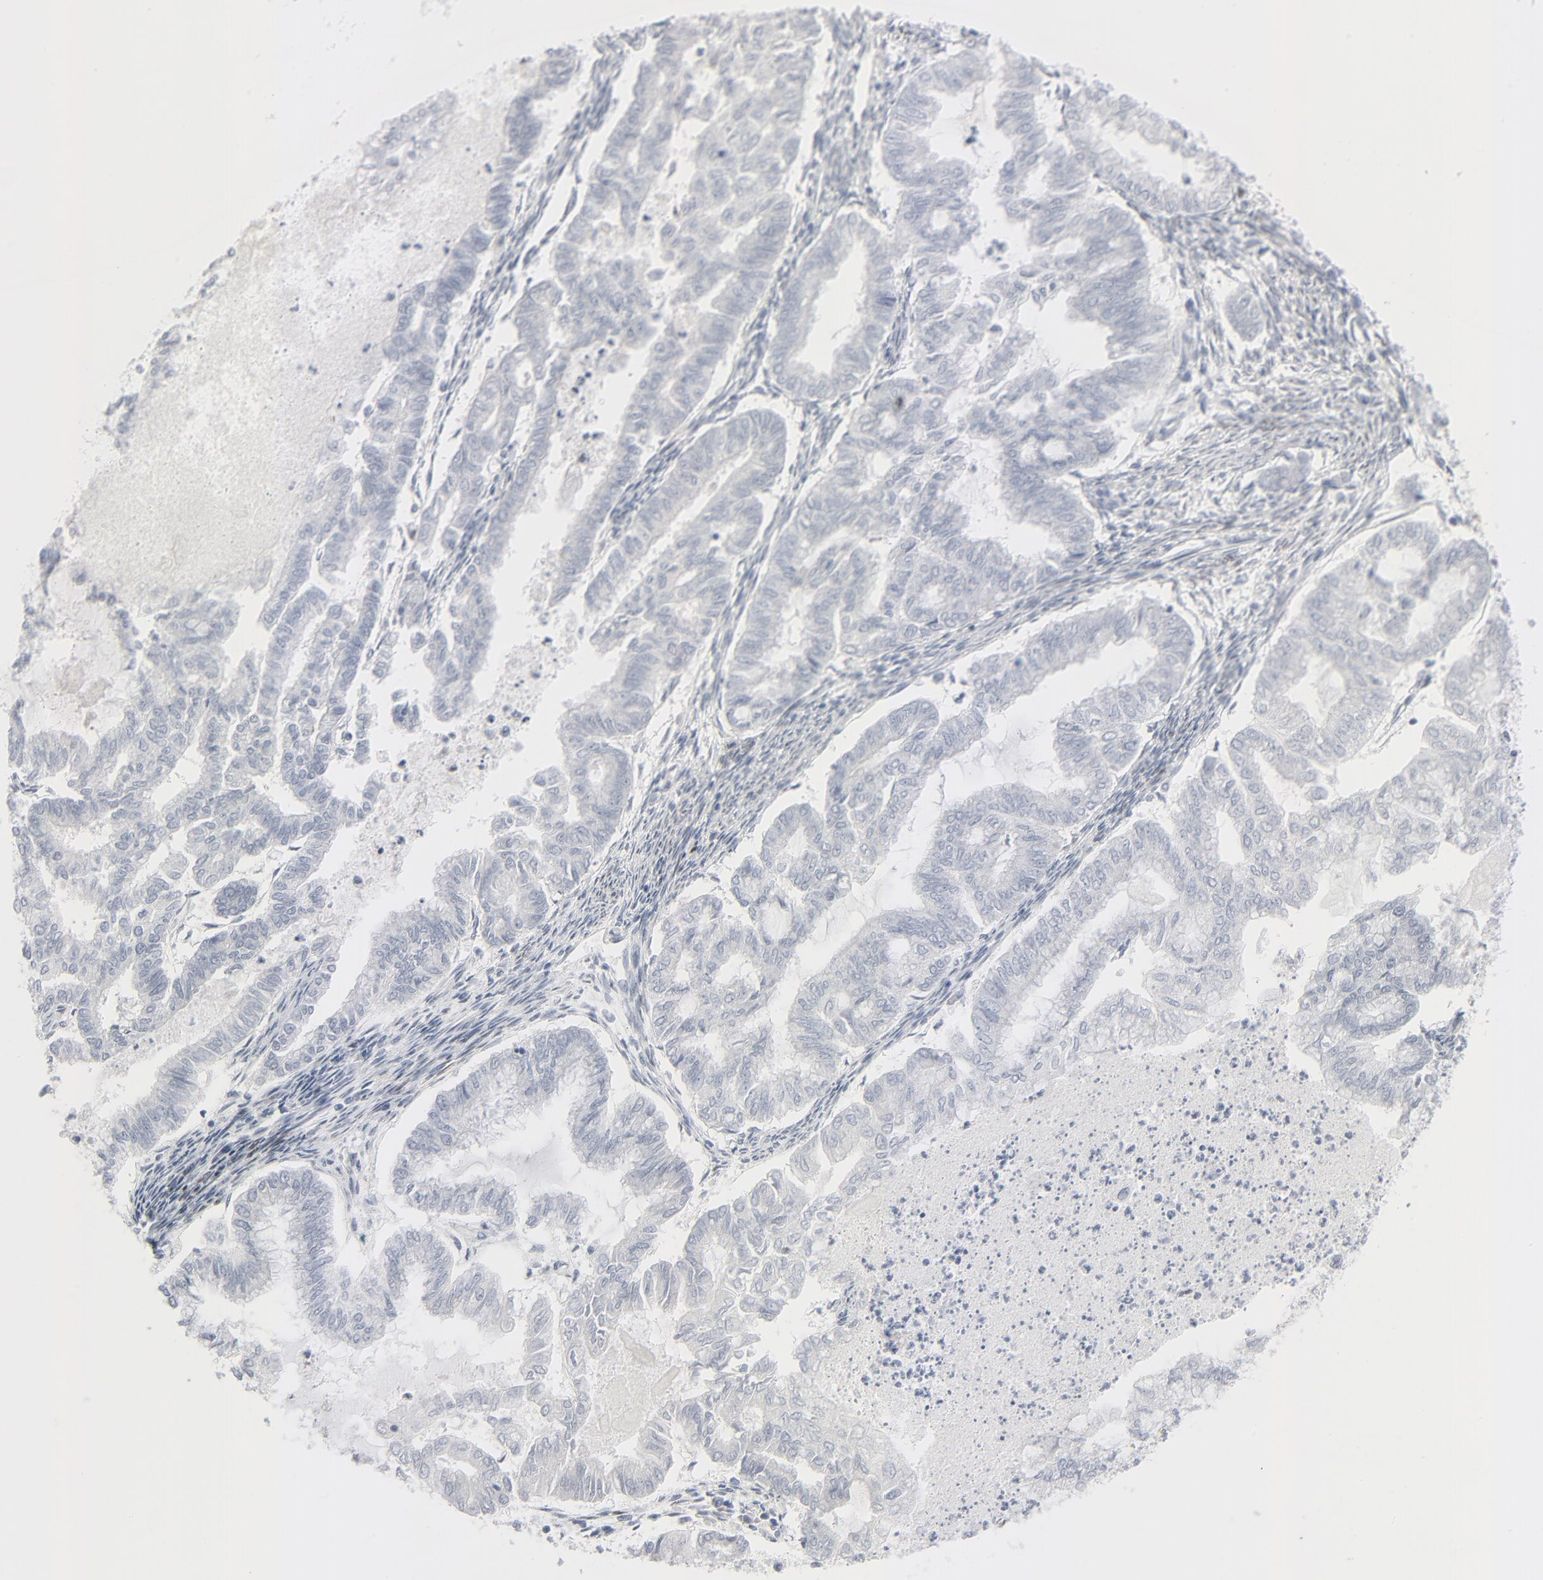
{"staining": {"intensity": "negative", "quantity": "none", "location": "none"}, "tissue": "endometrial cancer", "cell_type": "Tumor cells", "image_type": "cancer", "snomed": [{"axis": "morphology", "description": "Adenocarcinoma, NOS"}, {"axis": "topography", "description": "Endometrium"}], "caption": "Human endometrial adenocarcinoma stained for a protein using IHC shows no positivity in tumor cells.", "gene": "MITF", "patient": {"sex": "female", "age": 55}}